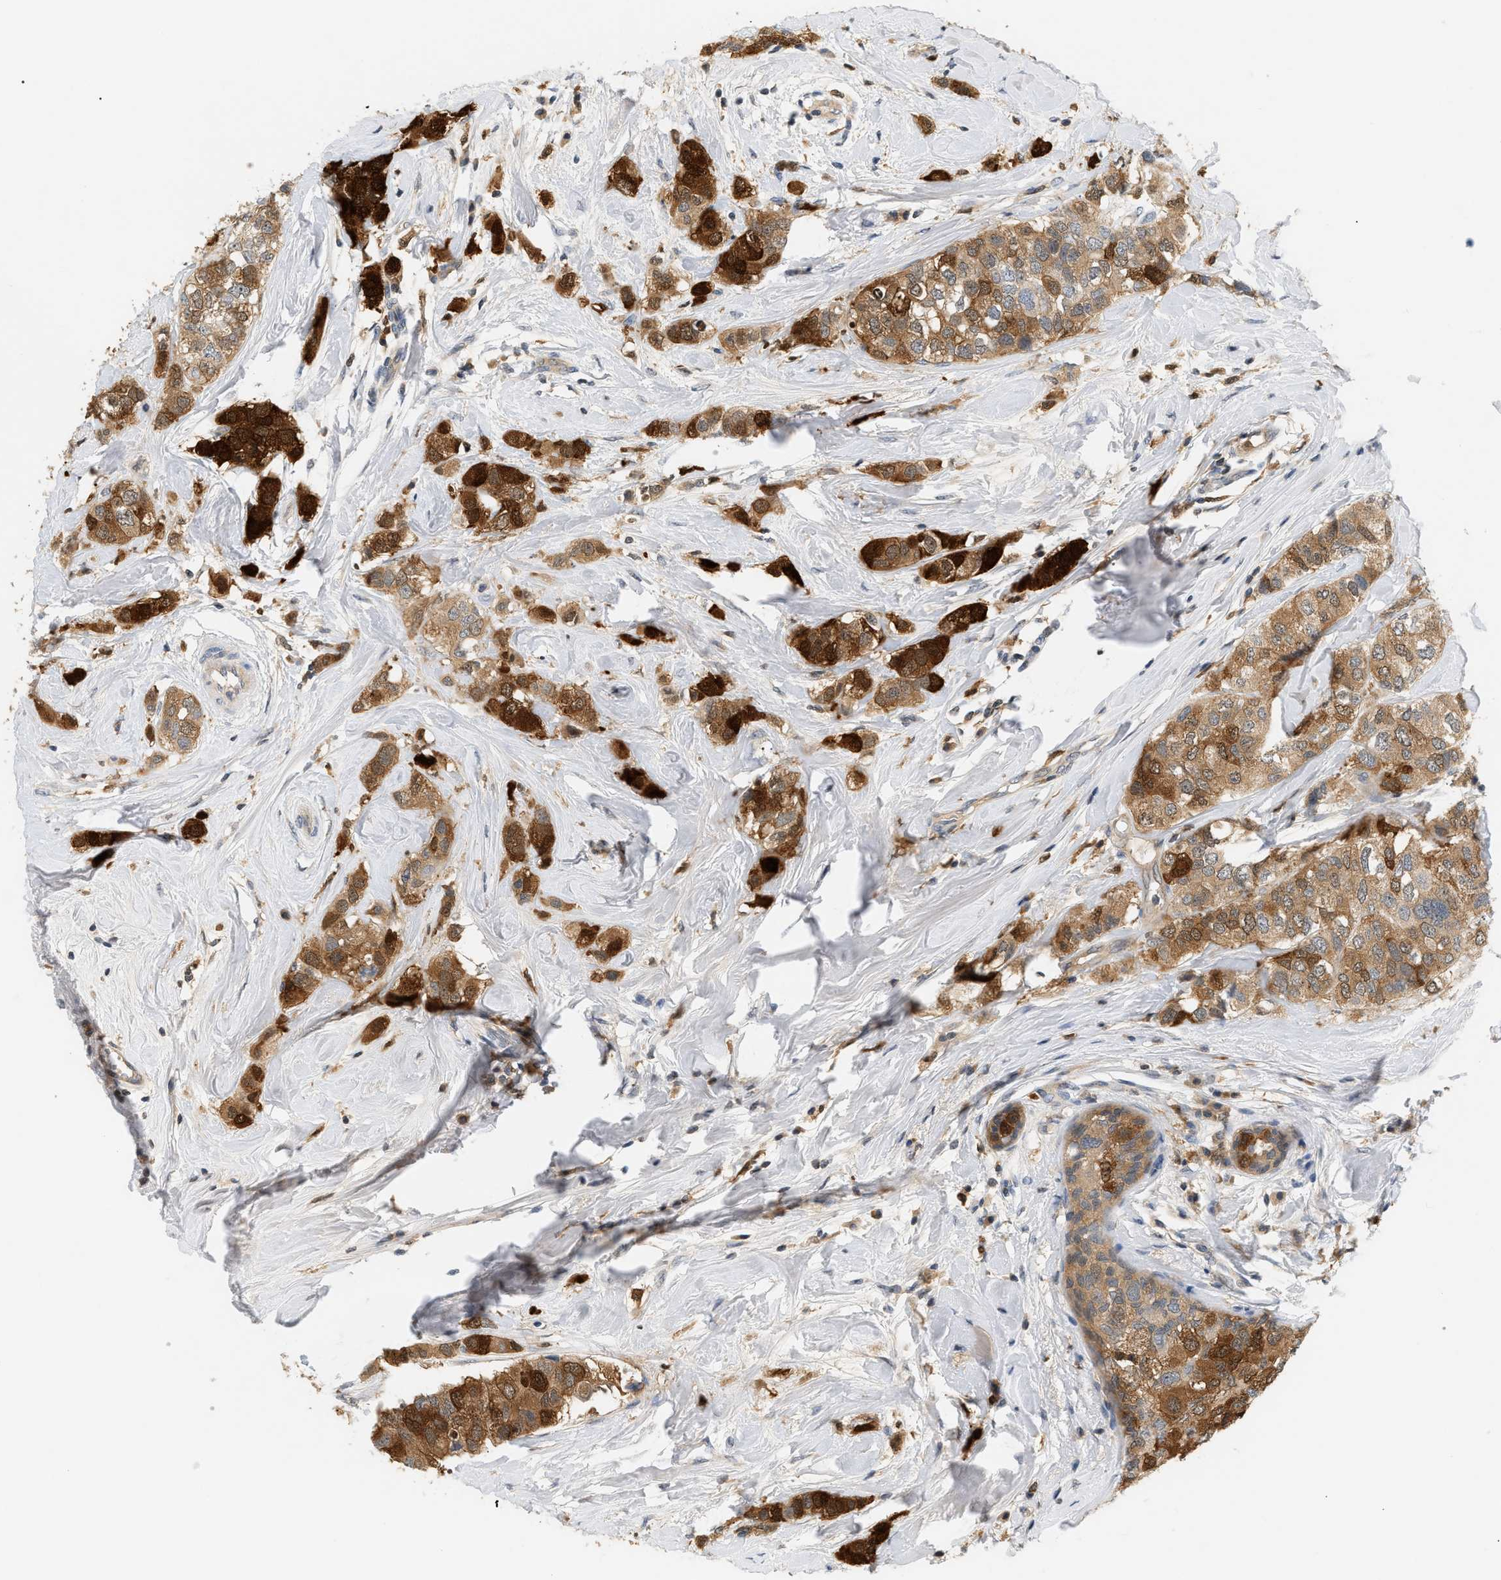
{"staining": {"intensity": "strong", "quantity": ">75%", "location": "cytoplasmic/membranous"}, "tissue": "breast cancer", "cell_type": "Tumor cells", "image_type": "cancer", "snomed": [{"axis": "morphology", "description": "Duct carcinoma"}, {"axis": "topography", "description": "Breast"}], "caption": "The photomicrograph displays staining of breast infiltrating ductal carcinoma, revealing strong cytoplasmic/membranous protein expression (brown color) within tumor cells.", "gene": "PYCARD", "patient": {"sex": "female", "age": 50}}